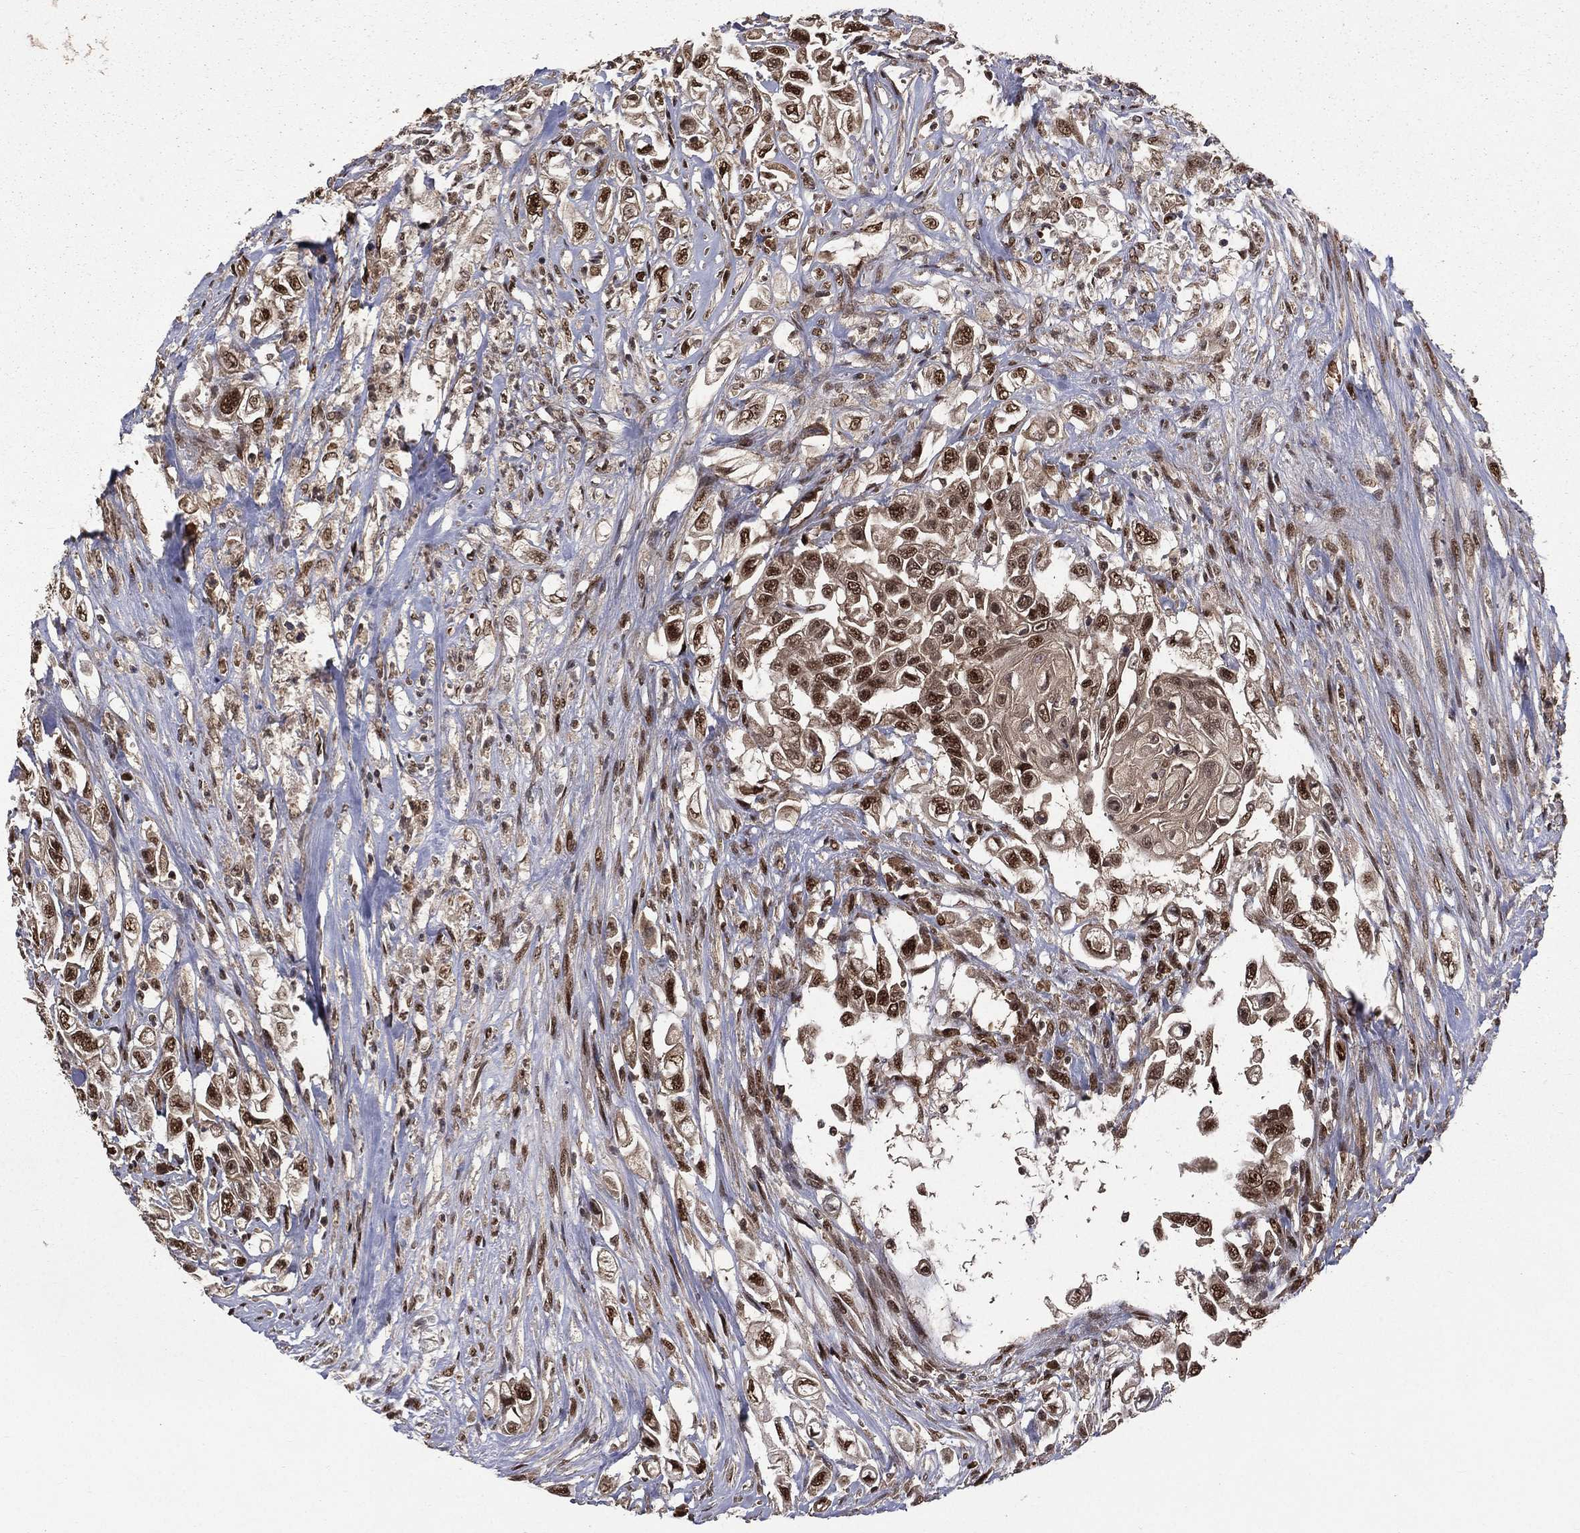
{"staining": {"intensity": "strong", "quantity": ">75%", "location": "nuclear"}, "tissue": "urothelial cancer", "cell_type": "Tumor cells", "image_type": "cancer", "snomed": [{"axis": "morphology", "description": "Urothelial carcinoma, High grade"}, {"axis": "topography", "description": "Urinary bladder"}], "caption": "Human urothelial cancer stained for a protein (brown) shows strong nuclear positive positivity in approximately >75% of tumor cells.", "gene": "JMJD6", "patient": {"sex": "female", "age": 56}}